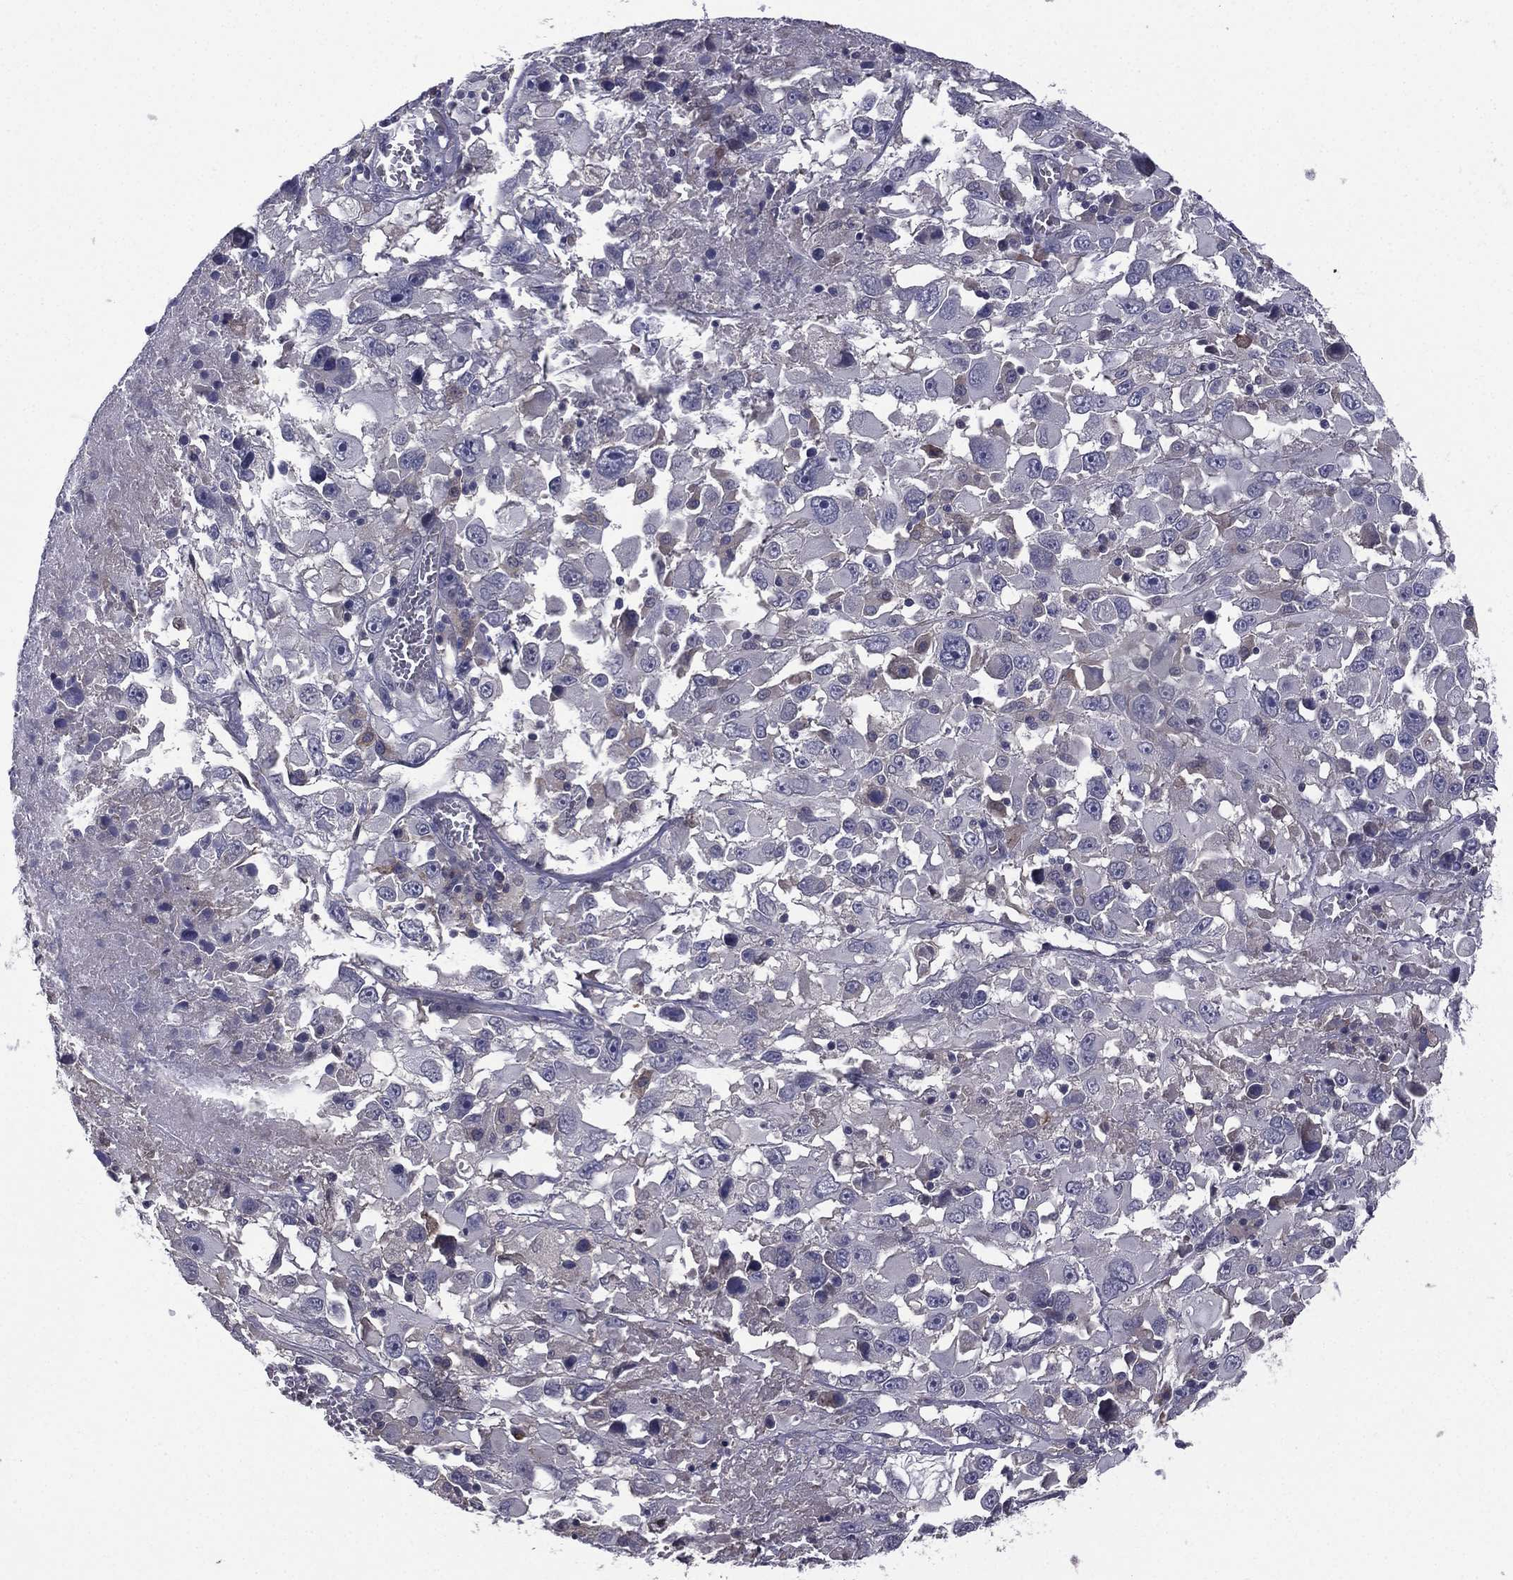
{"staining": {"intensity": "negative", "quantity": "none", "location": "none"}, "tissue": "melanoma", "cell_type": "Tumor cells", "image_type": "cancer", "snomed": [{"axis": "morphology", "description": "Malignant melanoma, Metastatic site"}, {"axis": "topography", "description": "Soft tissue"}], "caption": "An immunohistochemistry photomicrograph of melanoma is shown. There is no staining in tumor cells of melanoma.", "gene": "ACTRT2", "patient": {"sex": "male", "age": 50}}